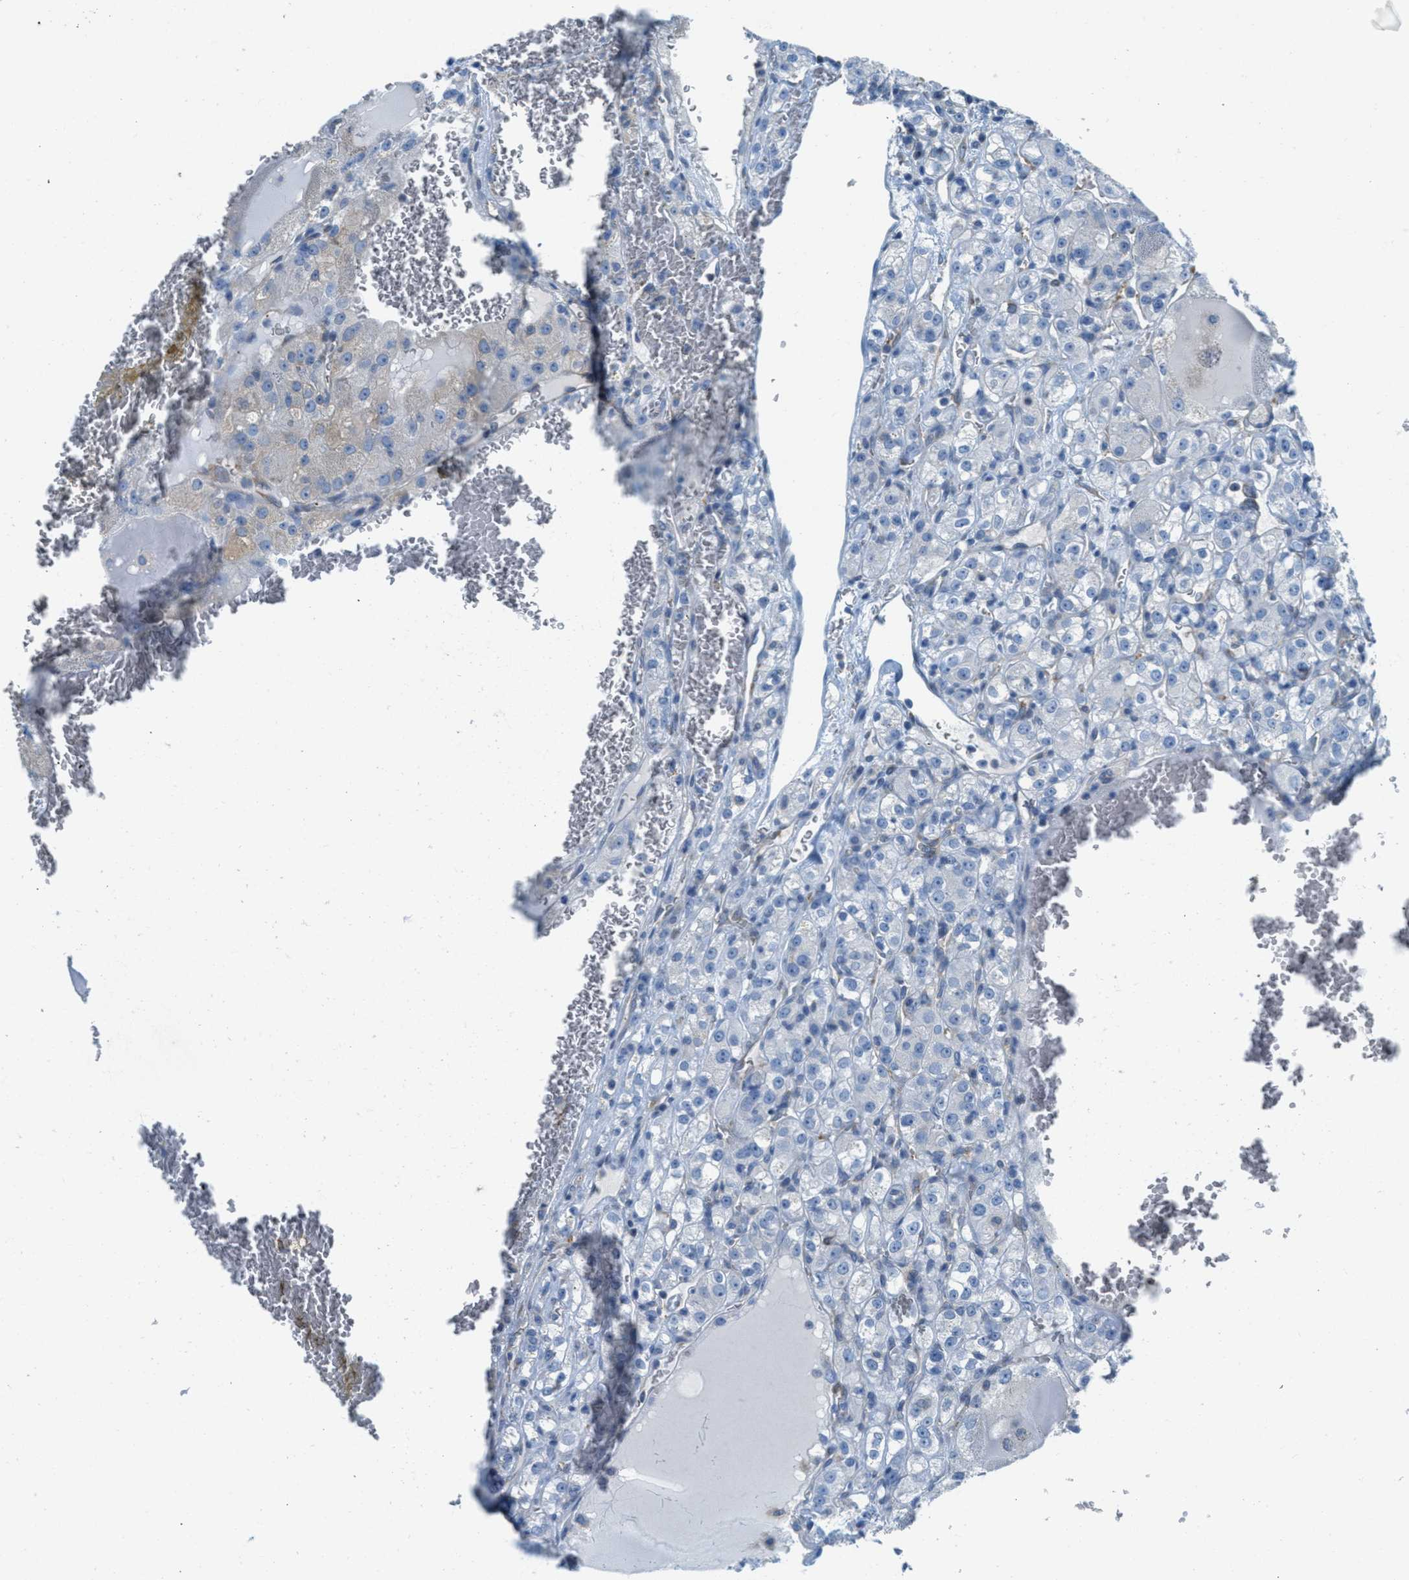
{"staining": {"intensity": "negative", "quantity": "none", "location": "none"}, "tissue": "renal cancer", "cell_type": "Tumor cells", "image_type": "cancer", "snomed": [{"axis": "morphology", "description": "Normal tissue, NOS"}, {"axis": "morphology", "description": "Adenocarcinoma, NOS"}, {"axis": "topography", "description": "Kidney"}], "caption": "A photomicrograph of adenocarcinoma (renal) stained for a protein reveals no brown staining in tumor cells. Brightfield microscopy of immunohistochemistry (IHC) stained with DAB (brown) and hematoxylin (blue), captured at high magnification.", "gene": "MAPRE2", "patient": {"sex": "male", "age": 61}}